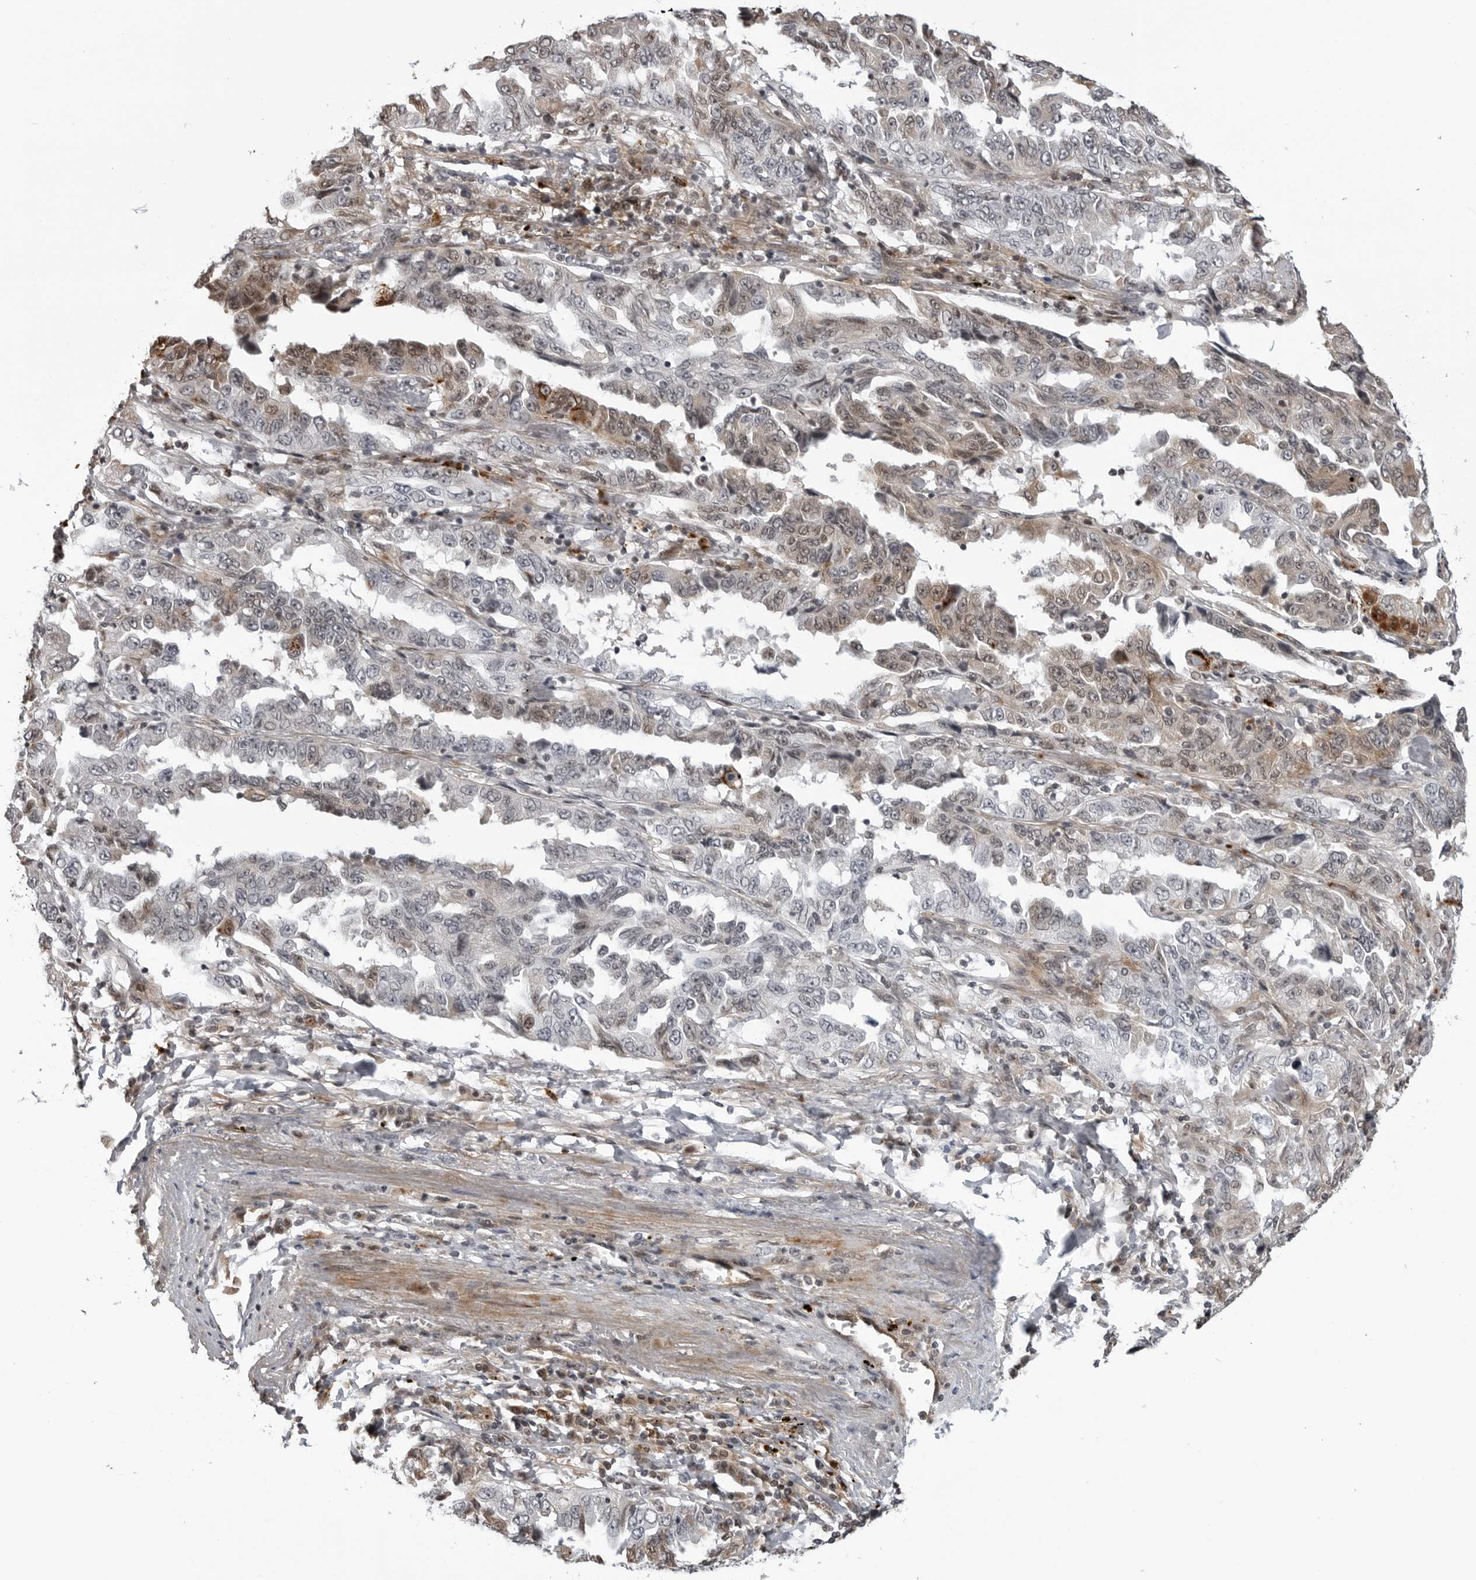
{"staining": {"intensity": "moderate", "quantity": "<25%", "location": "cytoplasmic/membranous"}, "tissue": "lung cancer", "cell_type": "Tumor cells", "image_type": "cancer", "snomed": [{"axis": "morphology", "description": "Adenocarcinoma, NOS"}, {"axis": "topography", "description": "Lung"}], "caption": "Immunohistochemistry (IHC) staining of lung cancer, which shows low levels of moderate cytoplasmic/membranous expression in approximately <25% of tumor cells indicating moderate cytoplasmic/membranous protein positivity. The staining was performed using DAB (3,3'-diaminobenzidine) (brown) for protein detection and nuclei were counterstained in hematoxylin (blue).", "gene": "CXCR5", "patient": {"sex": "female", "age": 51}}